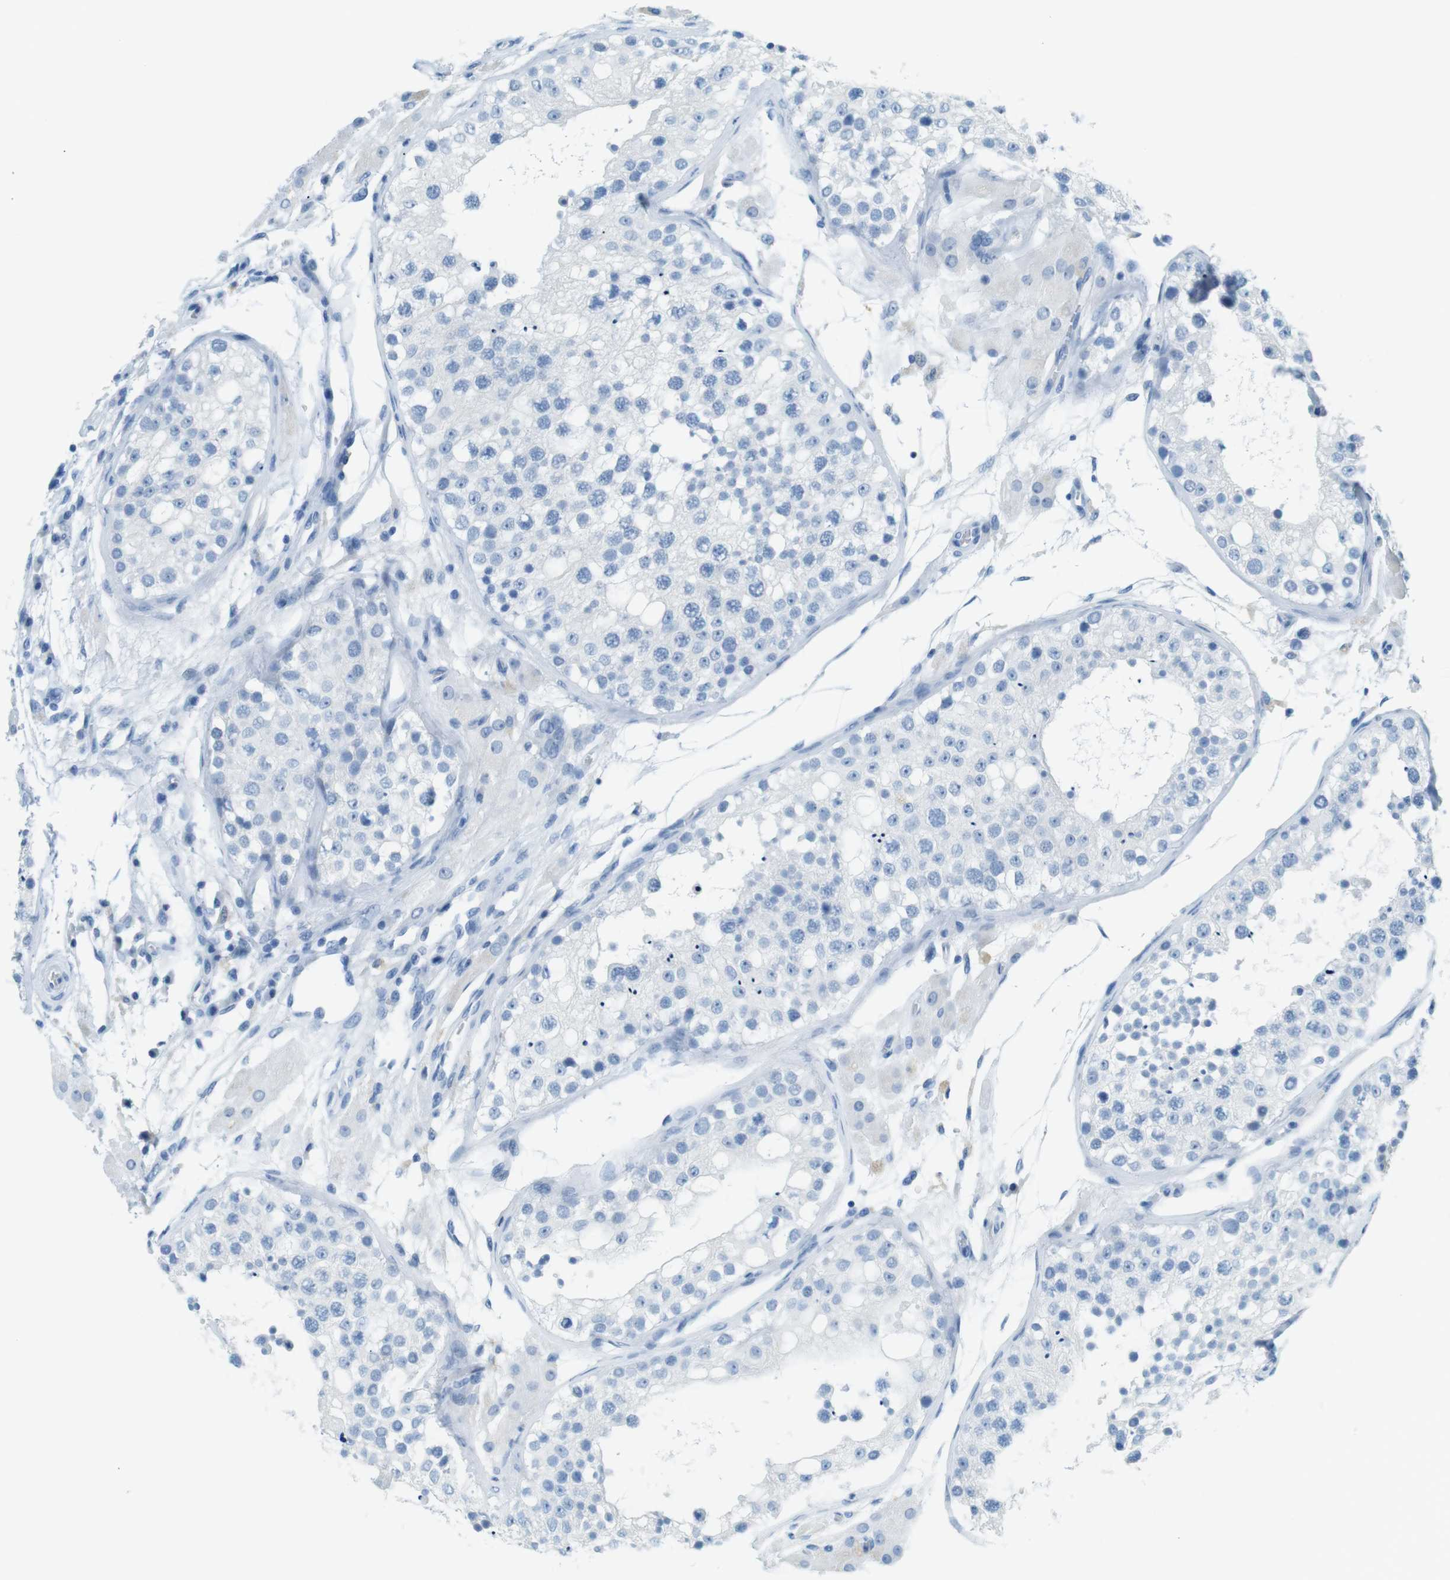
{"staining": {"intensity": "negative", "quantity": "none", "location": "none"}, "tissue": "testis", "cell_type": "Cells in seminiferous ducts", "image_type": "normal", "snomed": [{"axis": "morphology", "description": "Normal tissue, NOS"}, {"axis": "topography", "description": "Testis"}], "caption": "IHC of normal testis demonstrates no staining in cells in seminiferous ducts.", "gene": "MCEMP1", "patient": {"sex": "male", "age": 26}}